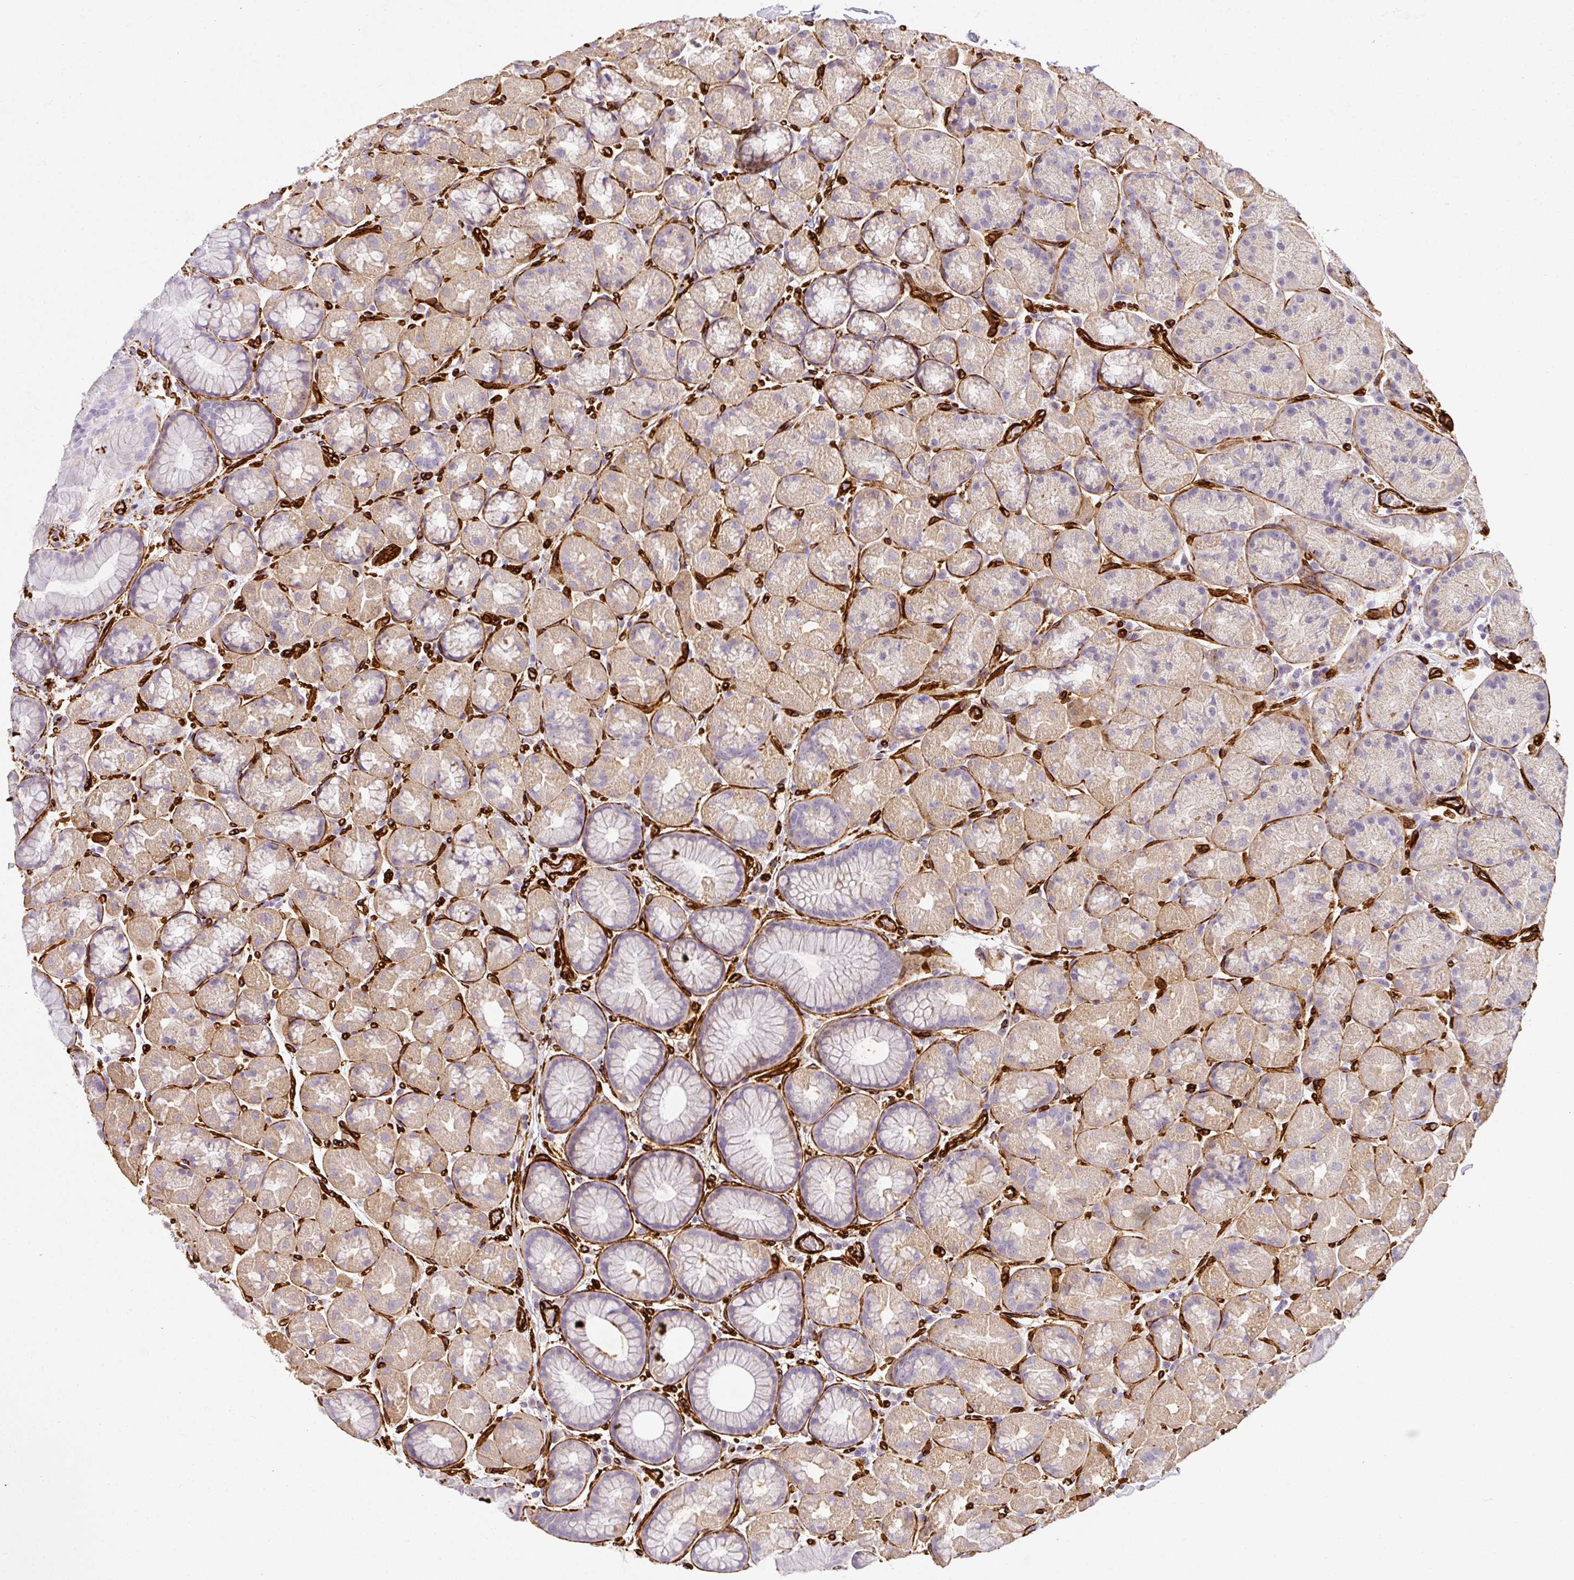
{"staining": {"intensity": "weak", "quantity": "25%-75%", "location": "cytoplasmic/membranous"}, "tissue": "stomach", "cell_type": "Glandular cells", "image_type": "normal", "snomed": [{"axis": "morphology", "description": "Normal tissue, NOS"}, {"axis": "topography", "description": "Stomach, lower"}], "caption": "IHC staining of benign stomach, which displays low levels of weak cytoplasmic/membranous expression in about 25%-75% of glandular cells indicating weak cytoplasmic/membranous protein expression. The staining was performed using DAB (brown) for protein detection and nuclei were counterstained in hematoxylin (blue).", "gene": "SLC25A17", "patient": {"sex": "male", "age": 67}}